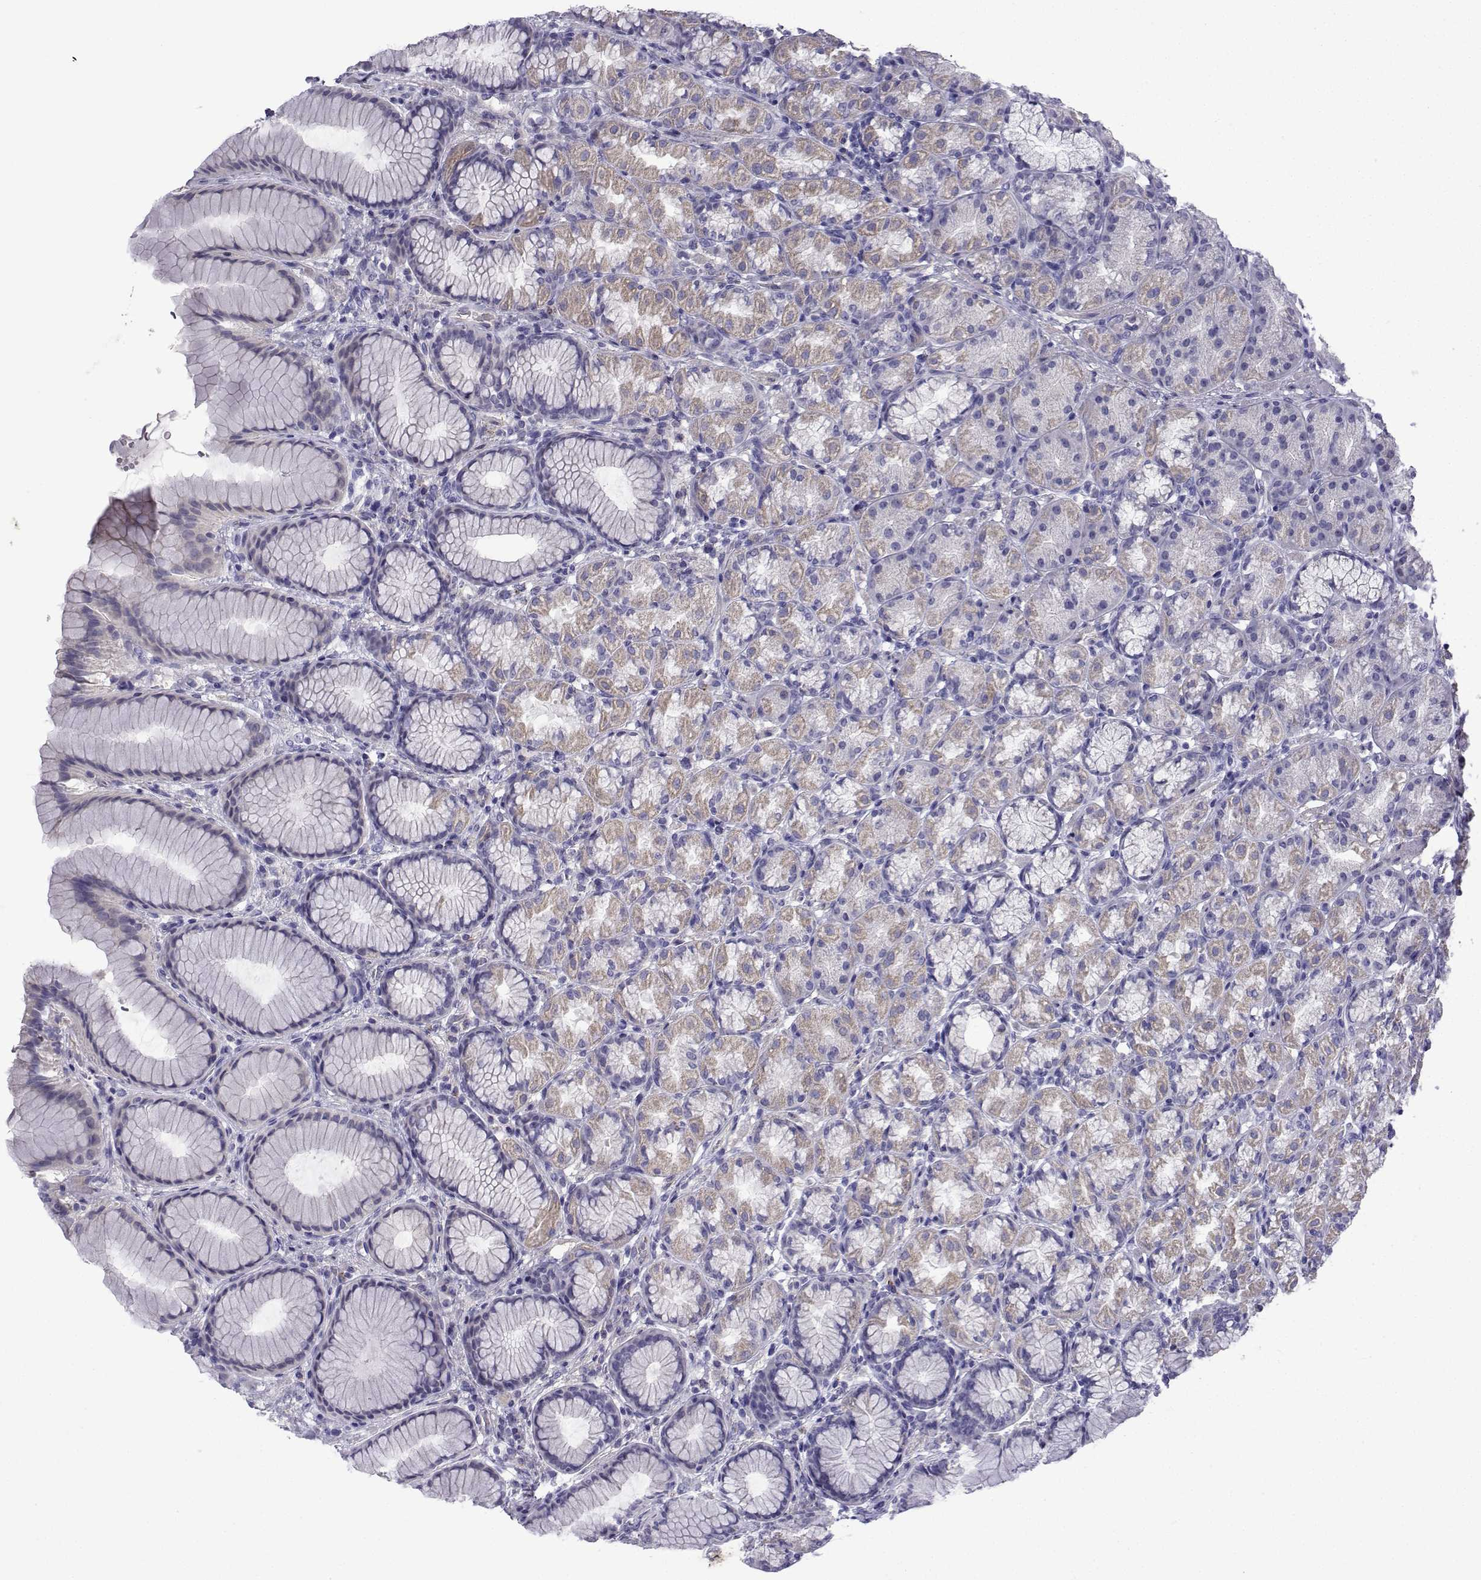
{"staining": {"intensity": "negative", "quantity": "none", "location": "none"}, "tissue": "stomach", "cell_type": "Glandular cells", "image_type": "normal", "snomed": [{"axis": "morphology", "description": "Normal tissue, NOS"}, {"axis": "morphology", "description": "Adenocarcinoma, NOS"}, {"axis": "topography", "description": "Stomach"}], "caption": "IHC micrograph of unremarkable stomach stained for a protein (brown), which demonstrates no expression in glandular cells. (DAB (3,3'-diaminobenzidine) IHC visualized using brightfield microscopy, high magnification).", "gene": "SPACA7", "patient": {"sex": "female", "age": 79}}